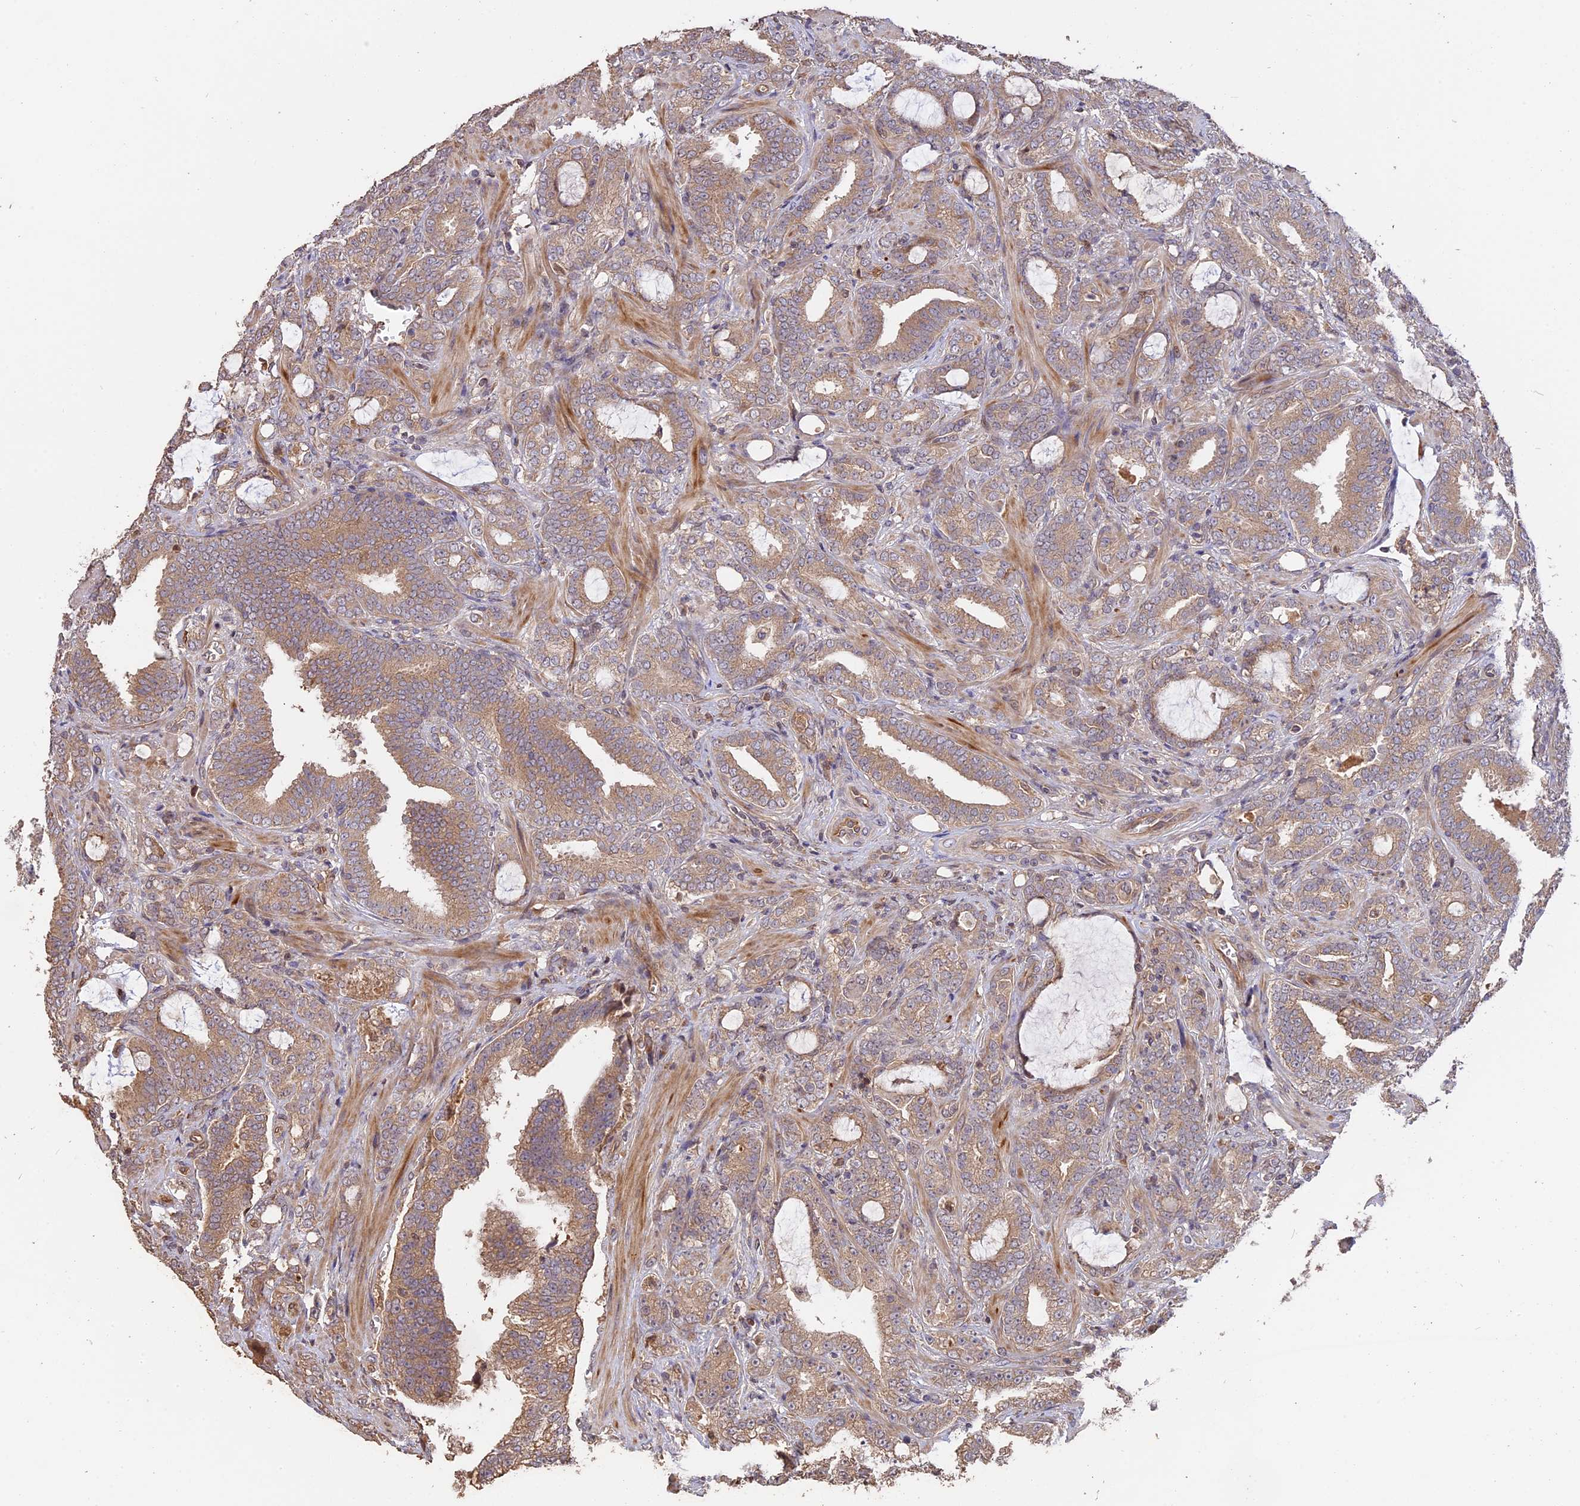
{"staining": {"intensity": "weak", "quantity": ">75%", "location": "cytoplasmic/membranous"}, "tissue": "prostate cancer", "cell_type": "Tumor cells", "image_type": "cancer", "snomed": [{"axis": "morphology", "description": "Adenocarcinoma, High grade"}, {"axis": "topography", "description": "Prostate and seminal vesicle, NOS"}], "caption": "Immunohistochemical staining of human prostate cancer (adenocarcinoma (high-grade)) exhibits weak cytoplasmic/membranous protein positivity in approximately >75% of tumor cells. (Stains: DAB in brown, nuclei in blue, Microscopy: brightfield microscopy at high magnification).", "gene": "RASAL1", "patient": {"sex": "male", "age": 67}}